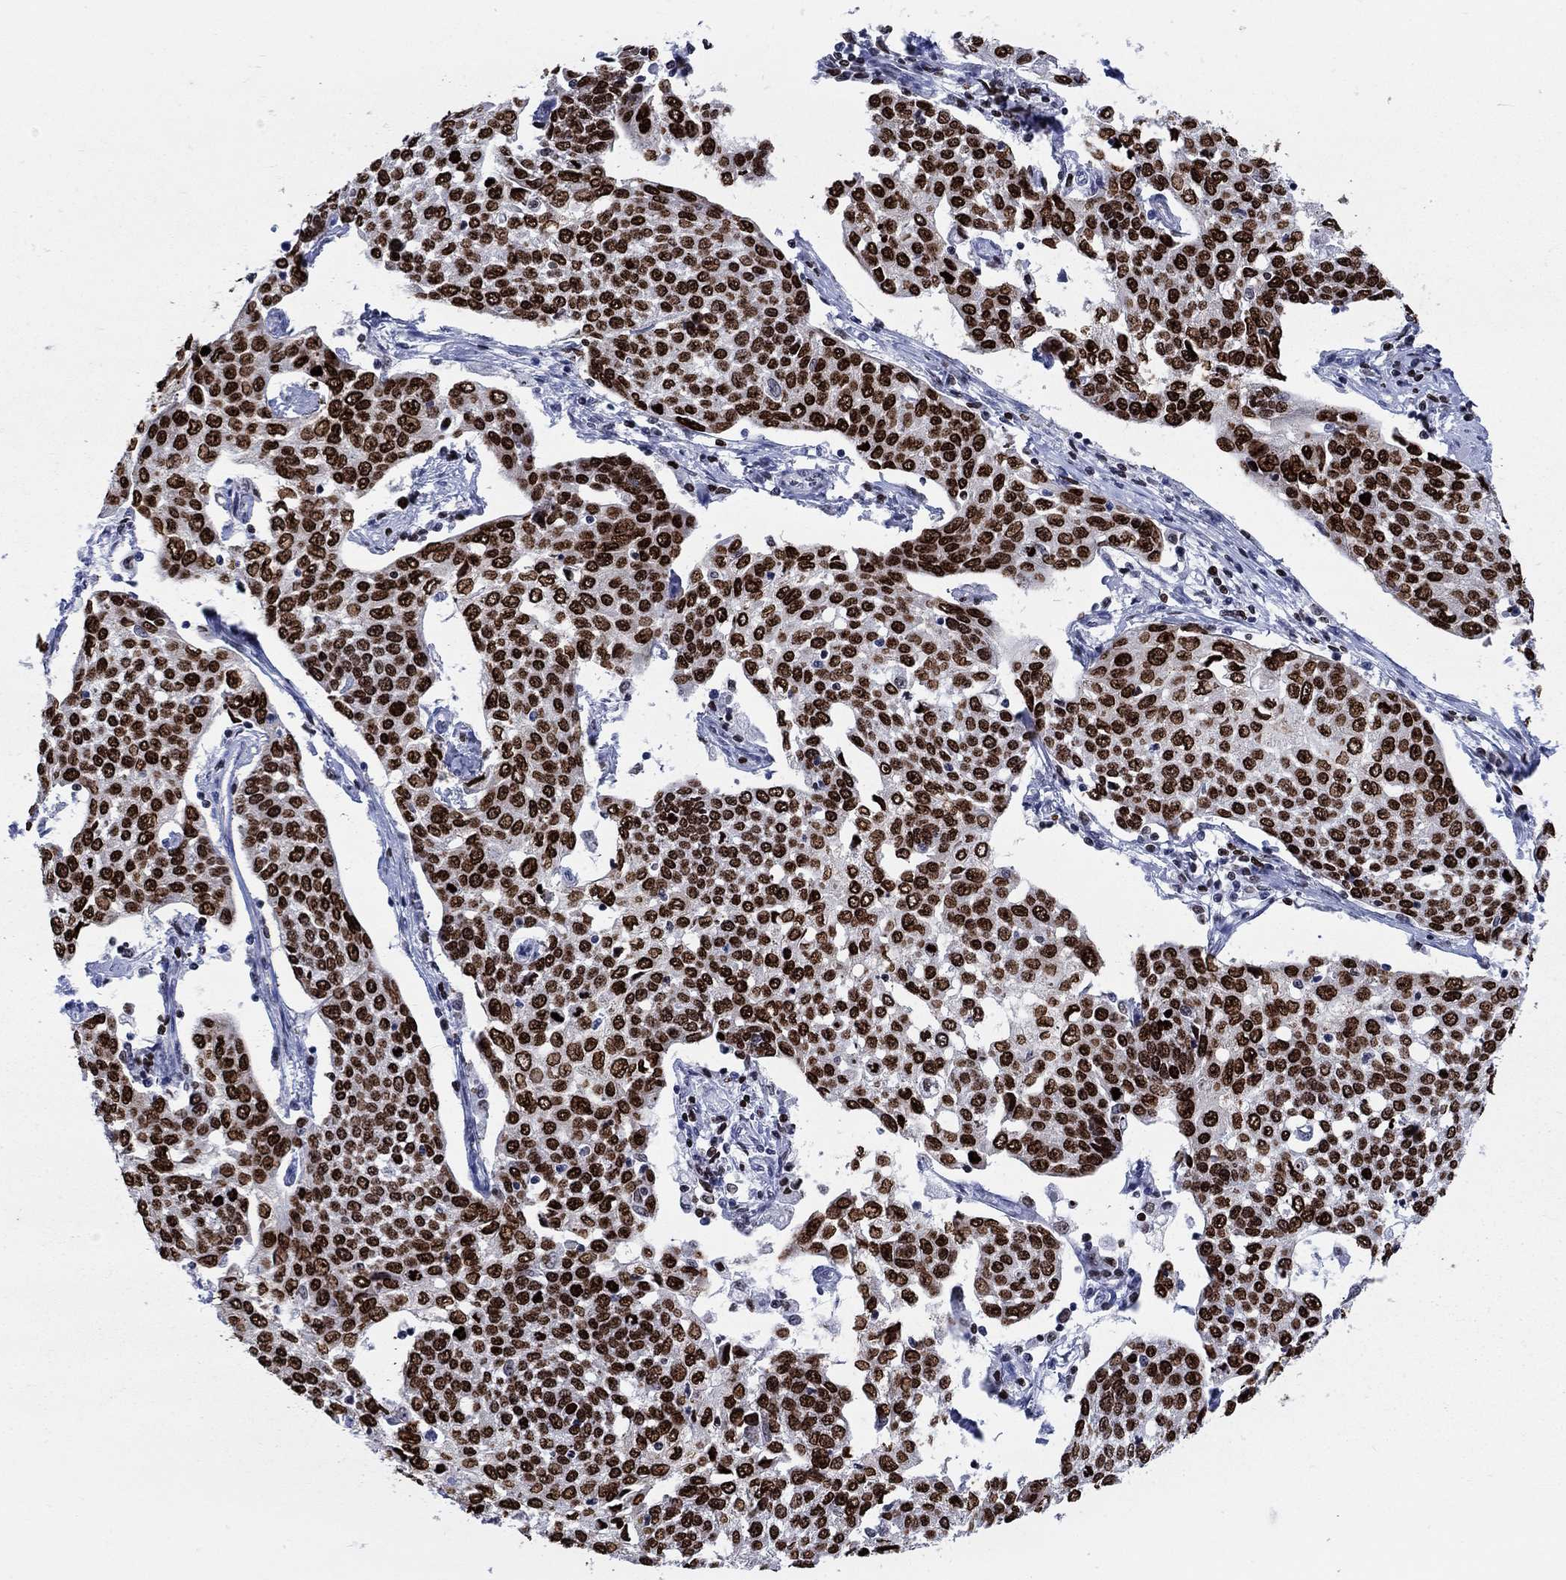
{"staining": {"intensity": "strong", "quantity": ">75%", "location": "nuclear"}, "tissue": "cervical cancer", "cell_type": "Tumor cells", "image_type": "cancer", "snomed": [{"axis": "morphology", "description": "Squamous cell carcinoma, NOS"}, {"axis": "topography", "description": "Cervix"}], "caption": "The photomicrograph exhibits immunohistochemical staining of cervical squamous cell carcinoma. There is strong nuclear expression is identified in about >75% of tumor cells.", "gene": "HMGA1", "patient": {"sex": "female", "age": 34}}